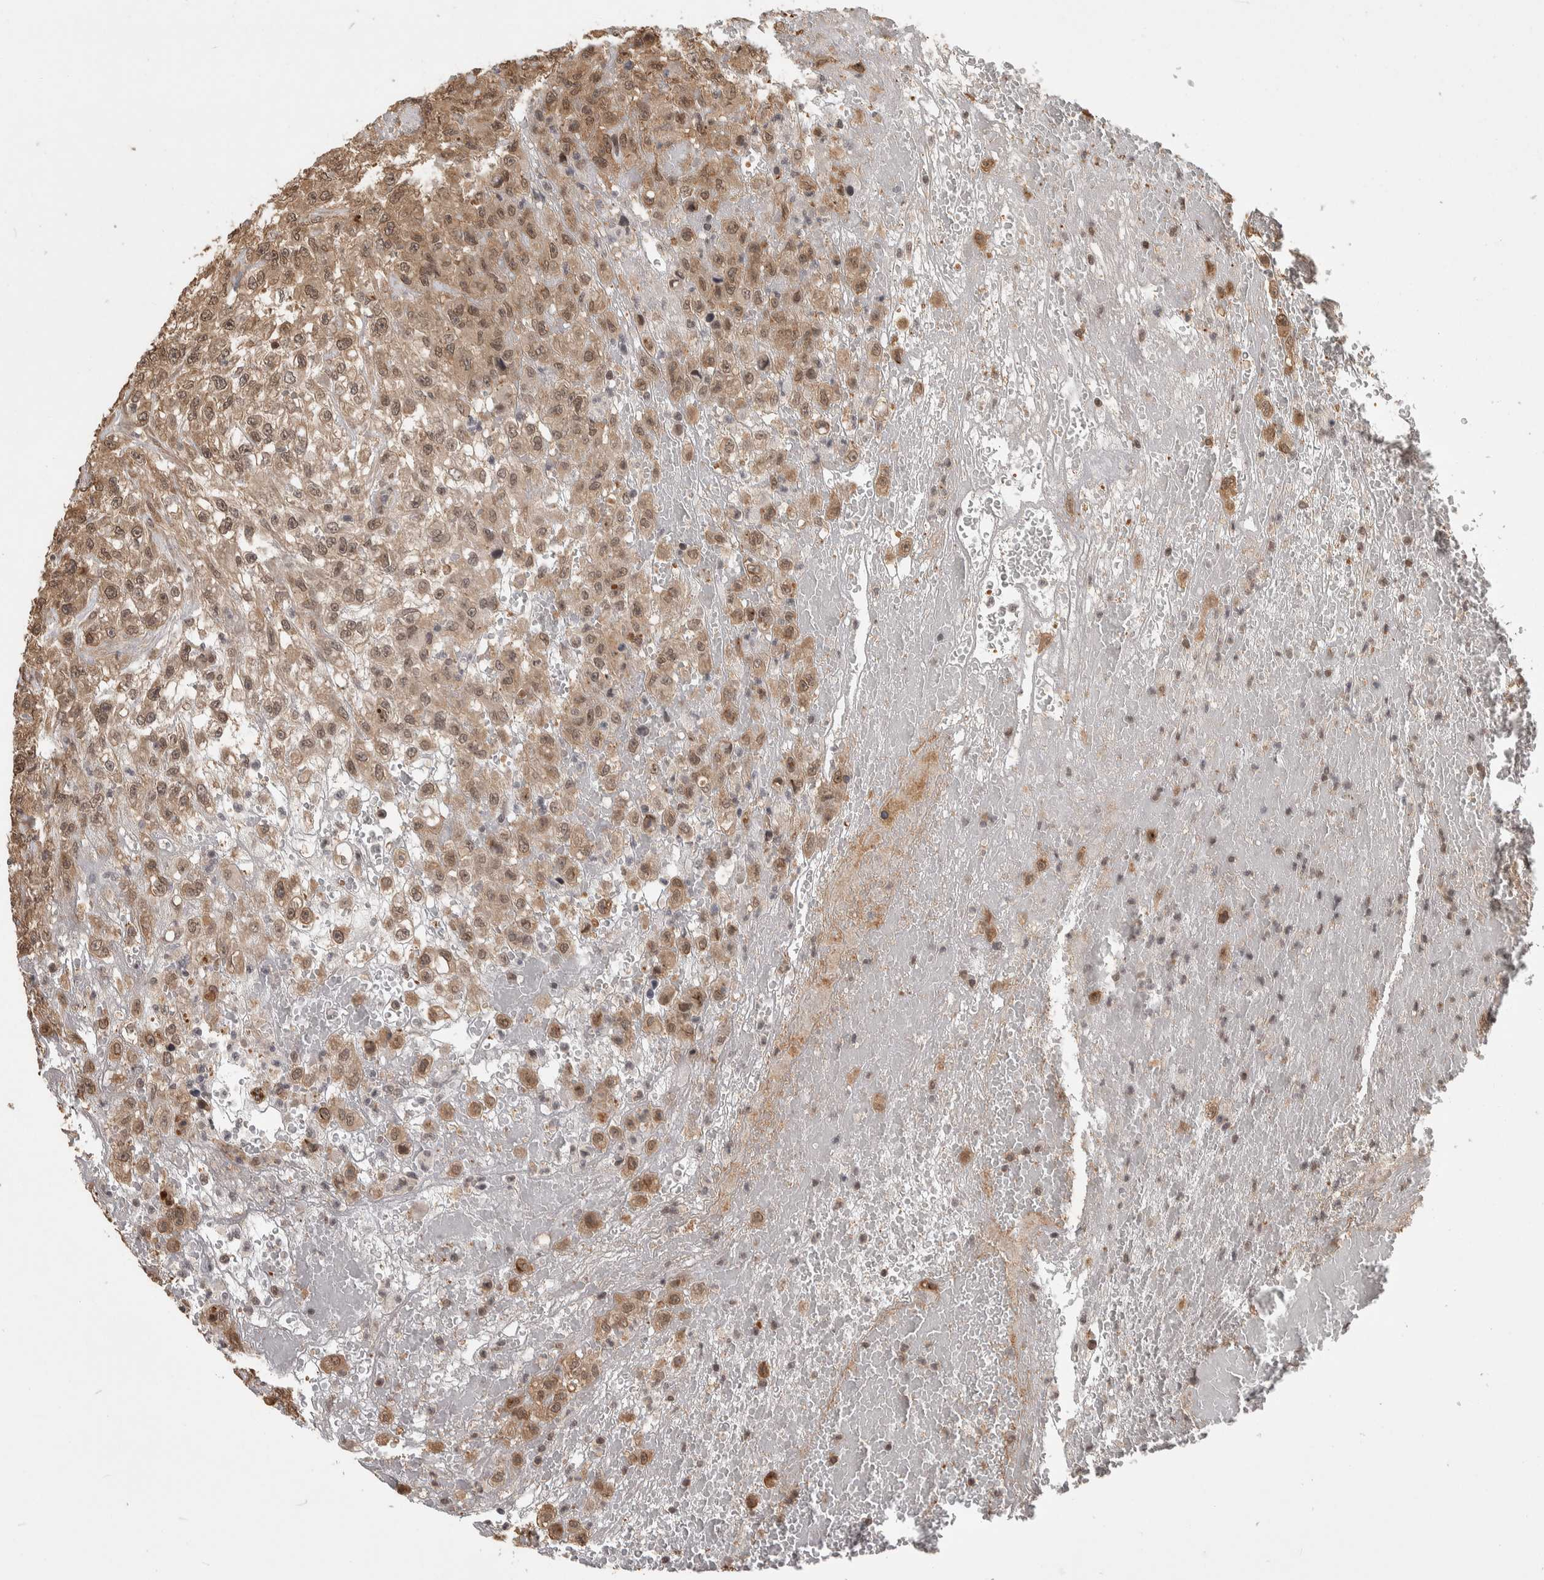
{"staining": {"intensity": "weak", "quantity": ">75%", "location": "cytoplasmic/membranous,nuclear"}, "tissue": "urothelial cancer", "cell_type": "Tumor cells", "image_type": "cancer", "snomed": [{"axis": "morphology", "description": "Urothelial carcinoma, High grade"}, {"axis": "topography", "description": "Urinary bladder"}], "caption": "Brown immunohistochemical staining in urothelial cancer demonstrates weak cytoplasmic/membranous and nuclear expression in approximately >75% of tumor cells.", "gene": "ZNF592", "patient": {"sex": "male", "age": 46}}